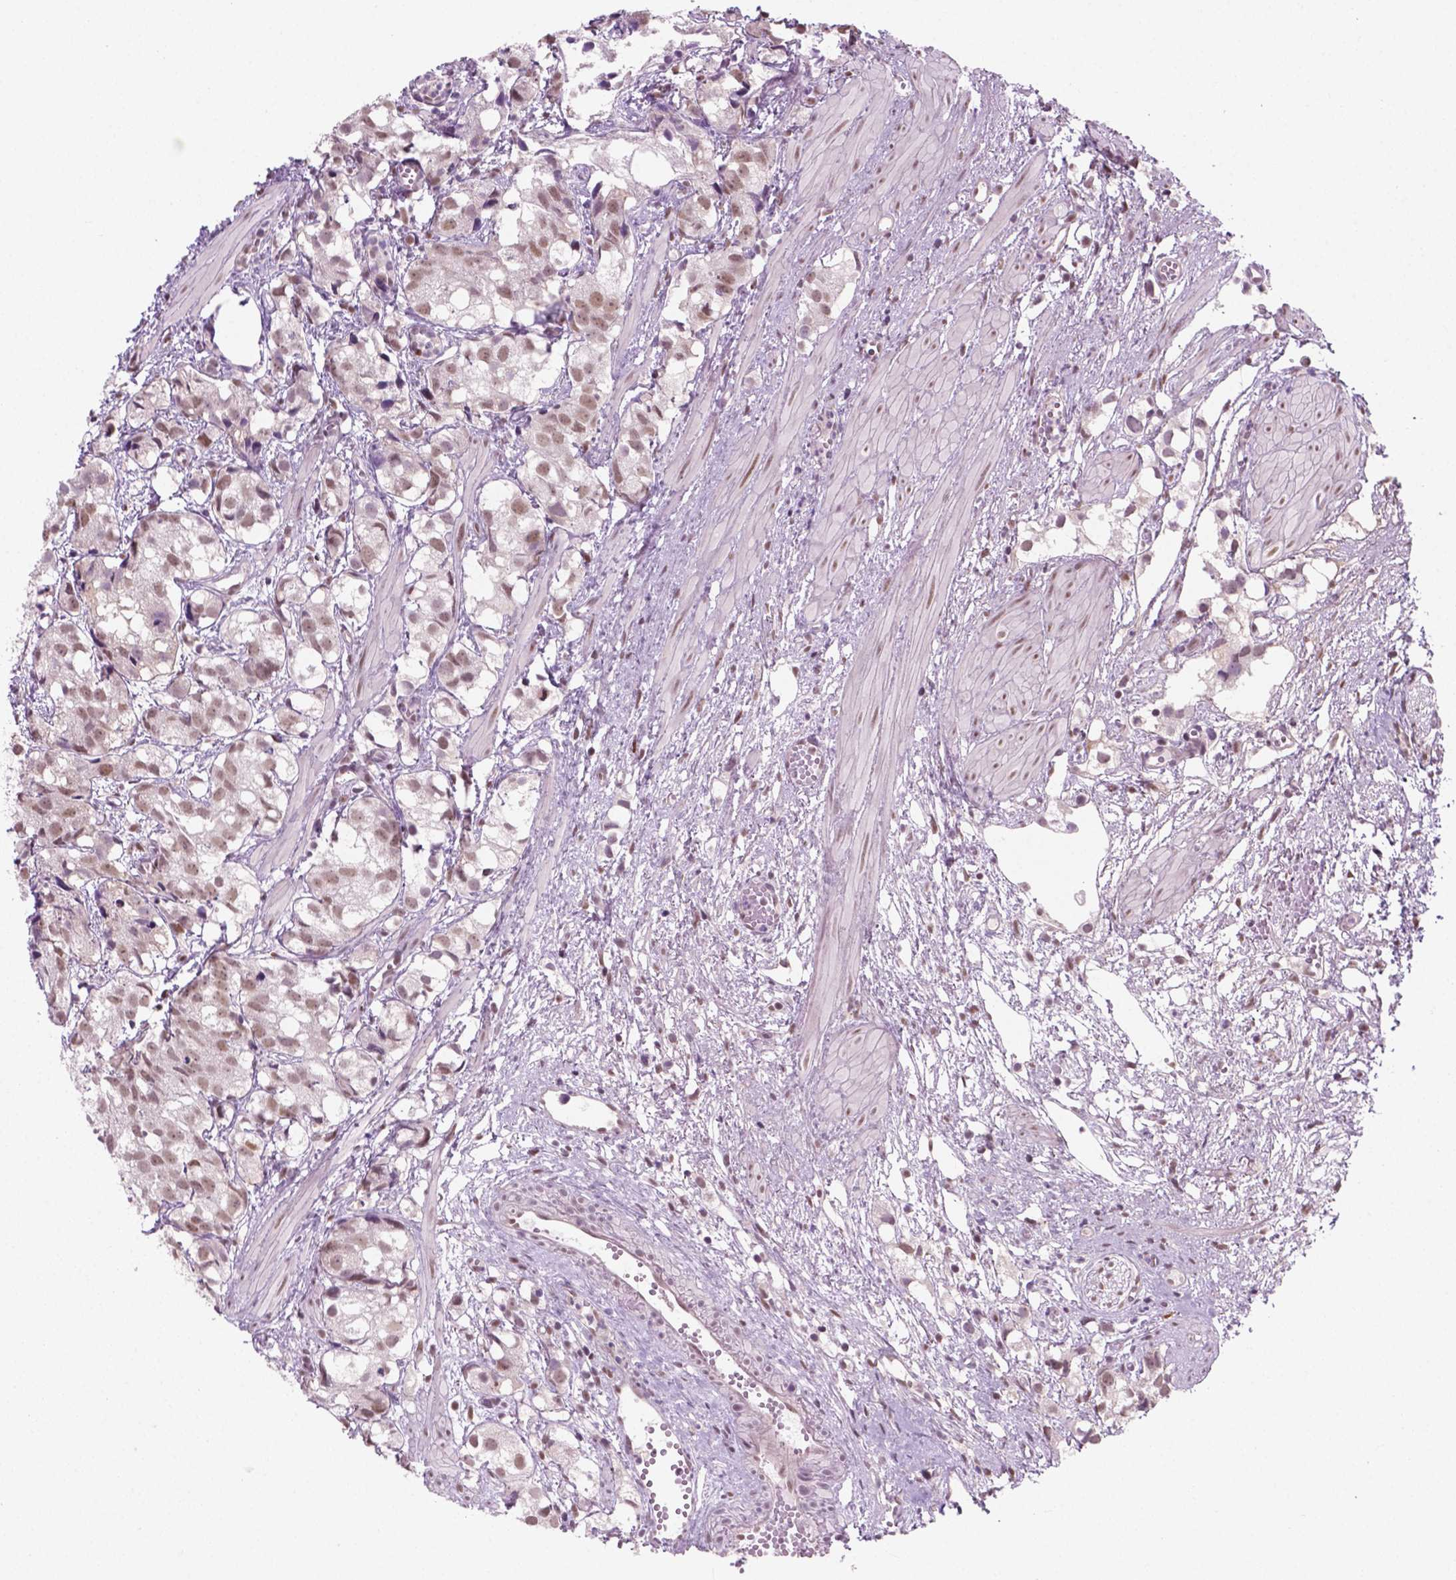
{"staining": {"intensity": "weak", "quantity": "25%-75%", "location": "nuclear"}, "tissue": "prostate cancer", "cell_type": "Tumor cells", "image_type": "cancer", "snomed": [{"axis": "morphology", "description": "Adenocarcinoma, High grade"}, {"axis": "topography", "description": "Prostate"}], "caption": "Protein analysis of adenocarcinoma (high-grade) (prostate) tissue shows weak nuclear positivity in approximately 25%-75% of tumor cells.", "gene": "PHAX", "patient": {"sex": "male", "age": 68}}